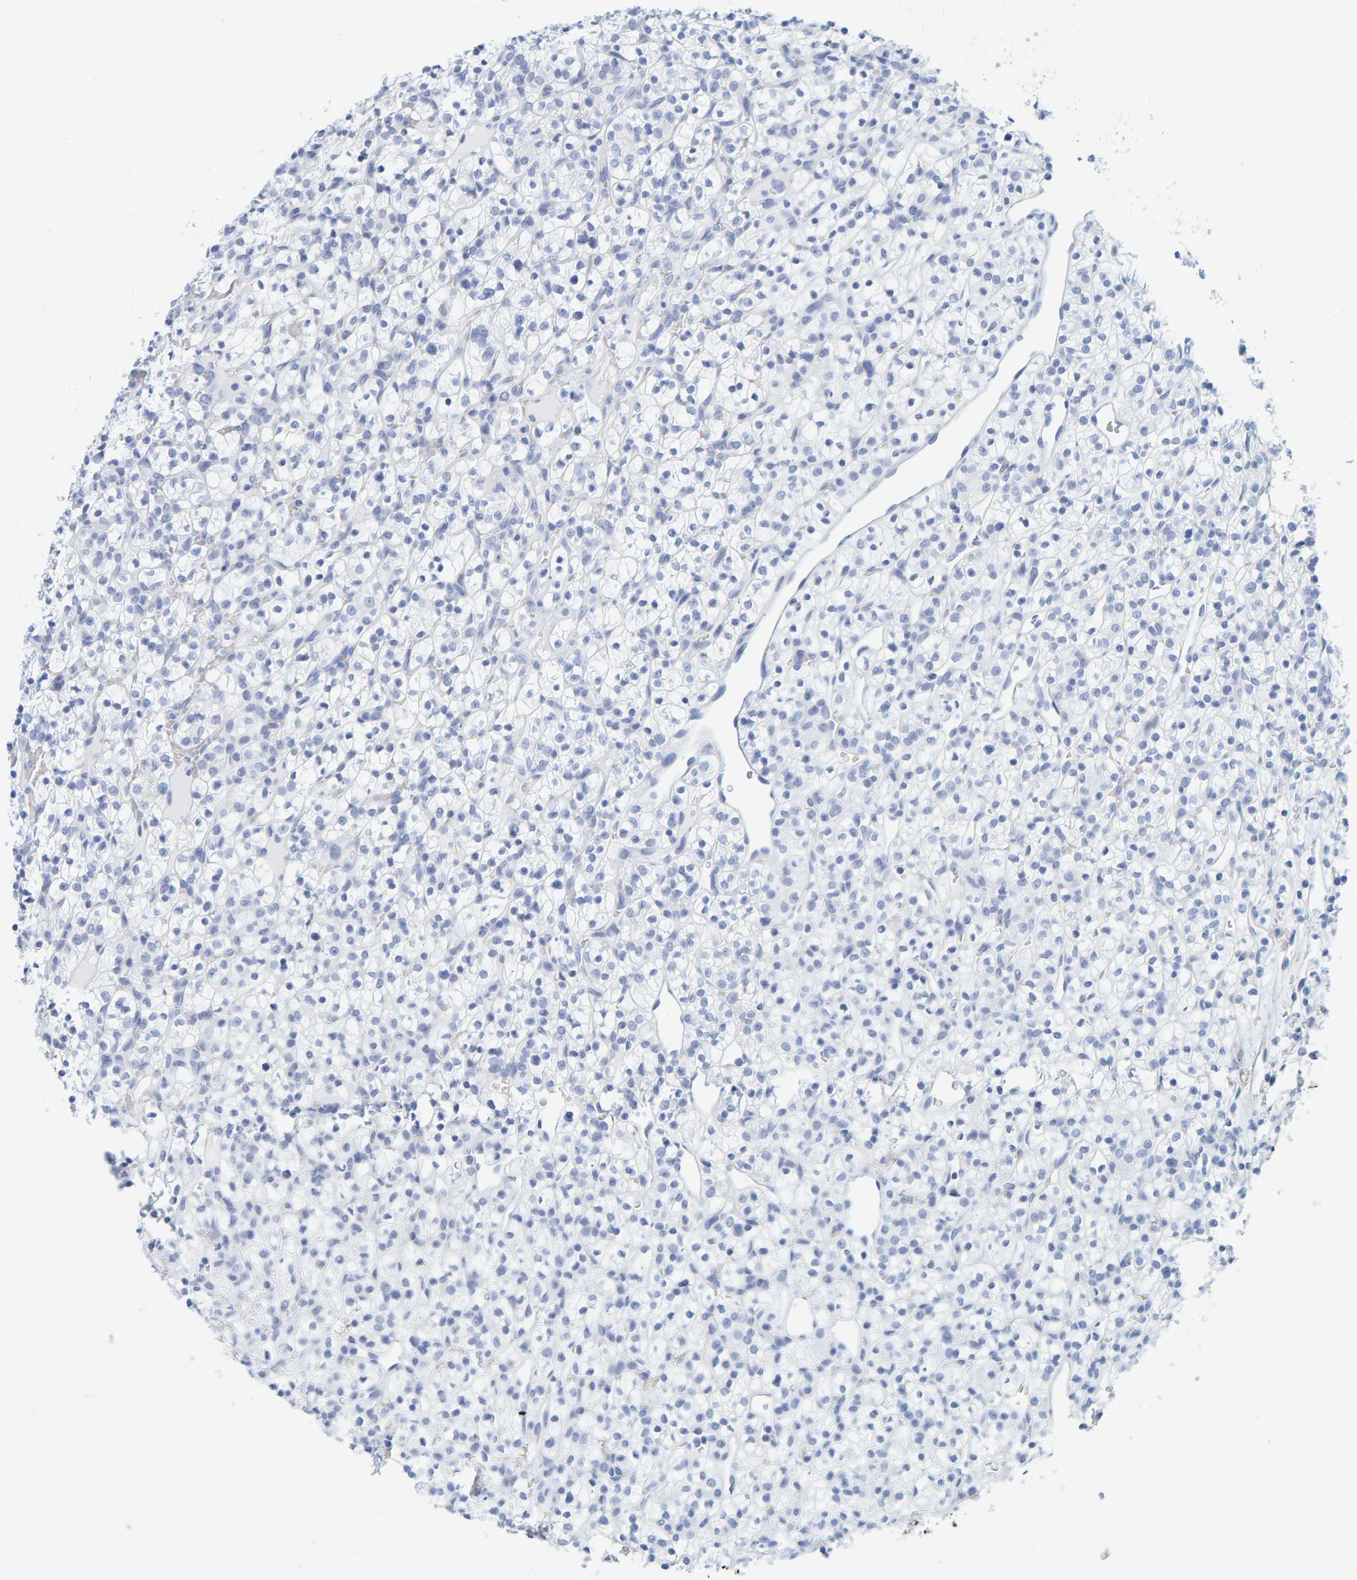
{"staining": {"intensity": "negative", "quantity": "none", "location": "none"}, "tissue": "renal cancer", "cell_type": "Tumor cells", "image_type": "cancer", "snomed": [{"axis": "morphology", "description": "Adenocarcinoma, NOS"}, {"axis": "topography", "description": "Kidney"}], "caption": "This is an IHC image of renal adenocarcinoma. There is no staining in tumor cells.", "gene": "SFTPC", "patient": {"sex": "female", "age": 57}}